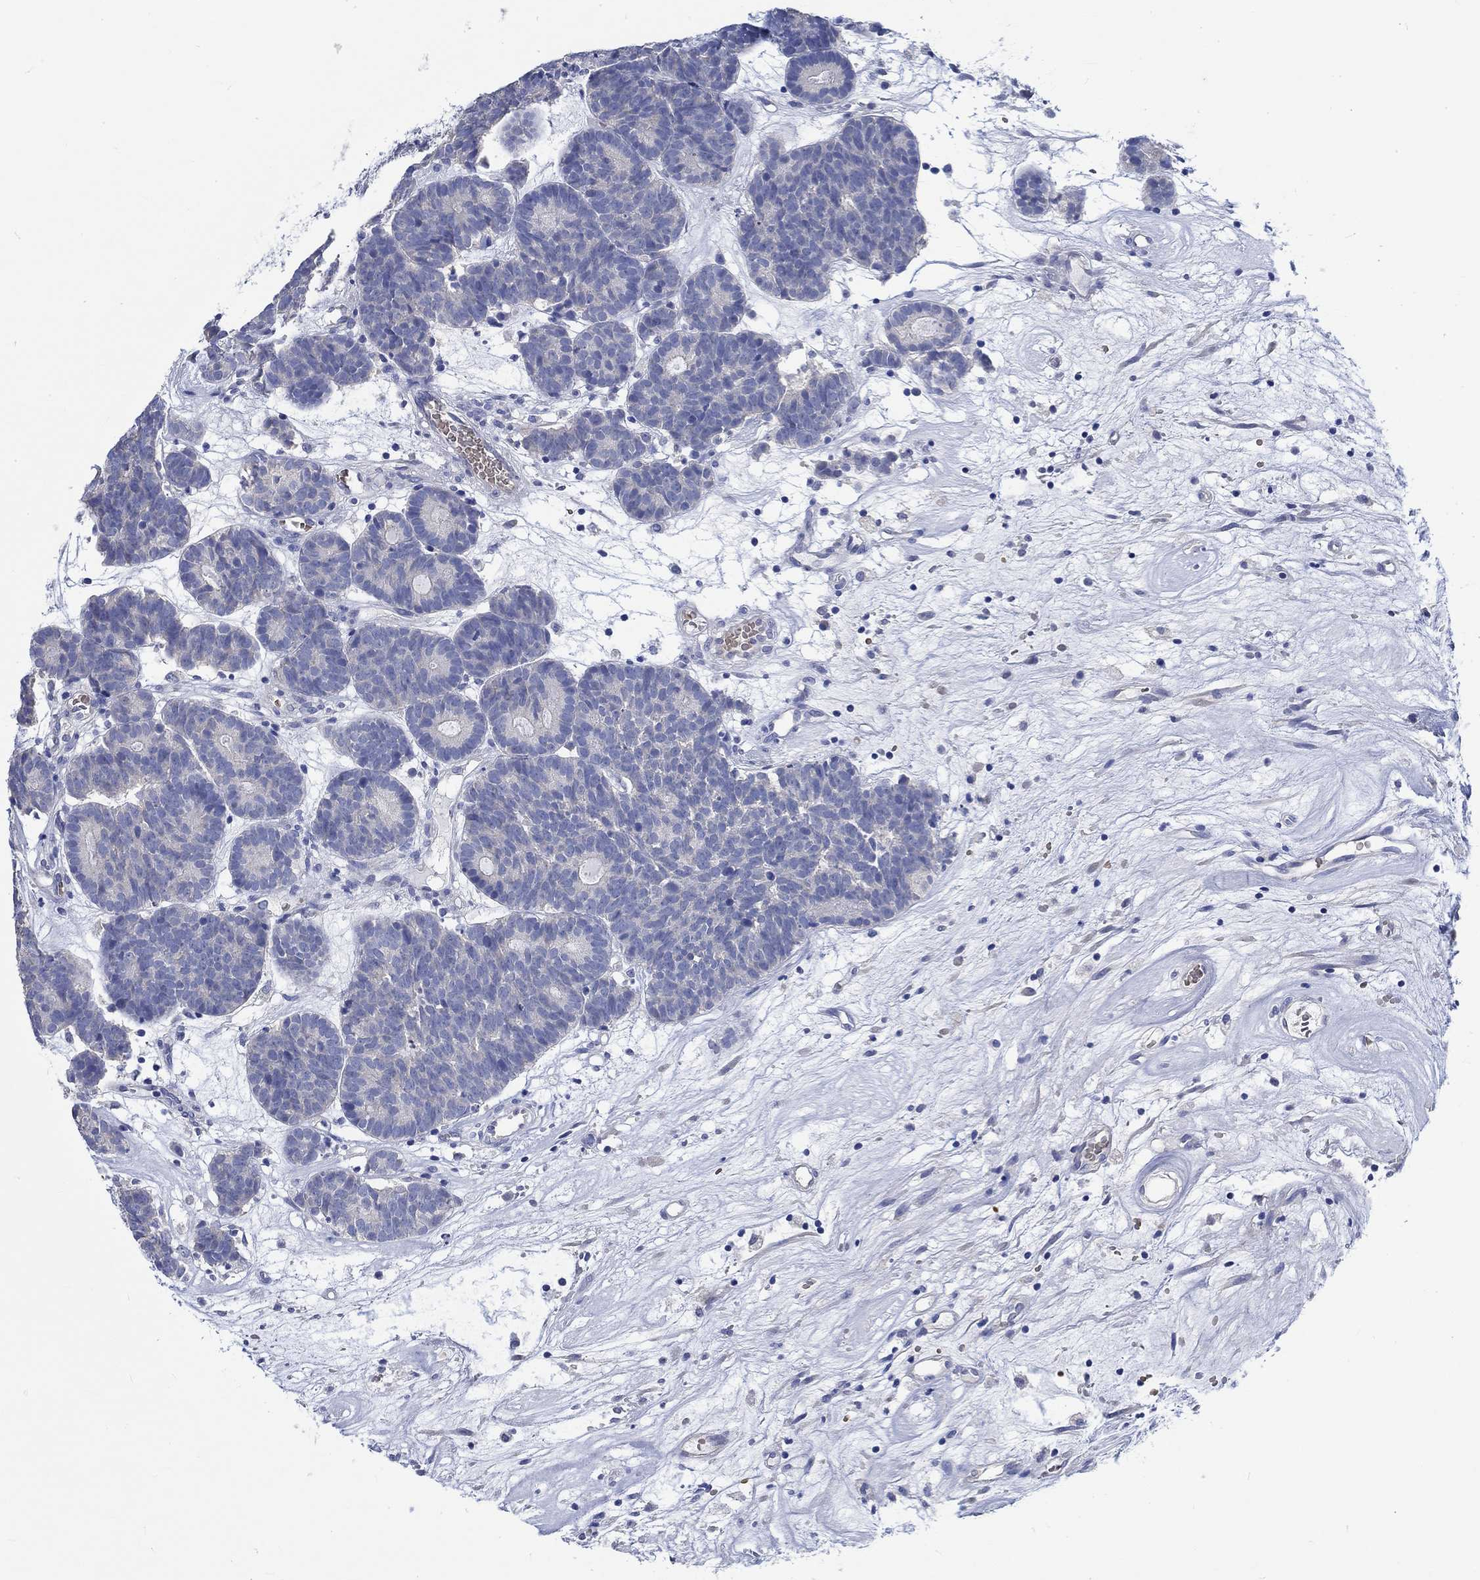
{"staining": {"intensity": "negative", "quantity": "none", "location": "none"}, "tissue": "head and neck cancer", "cell_type": "Tumor cells", "image_type": "cancer", "snomed": [{"axis": "morphology", "description": "Adenocarcinoma, NOS"}, {"axis": "topography", "description": "Head-Neck"}], "caption": "IHC photomicrograph of adenocarcinoma (head and neck) stained for a protein (brown), which demonstrates no positivity in tumor cells.", "gene": "KCNA1", "patient": {"sex": "female", "age": 81}}